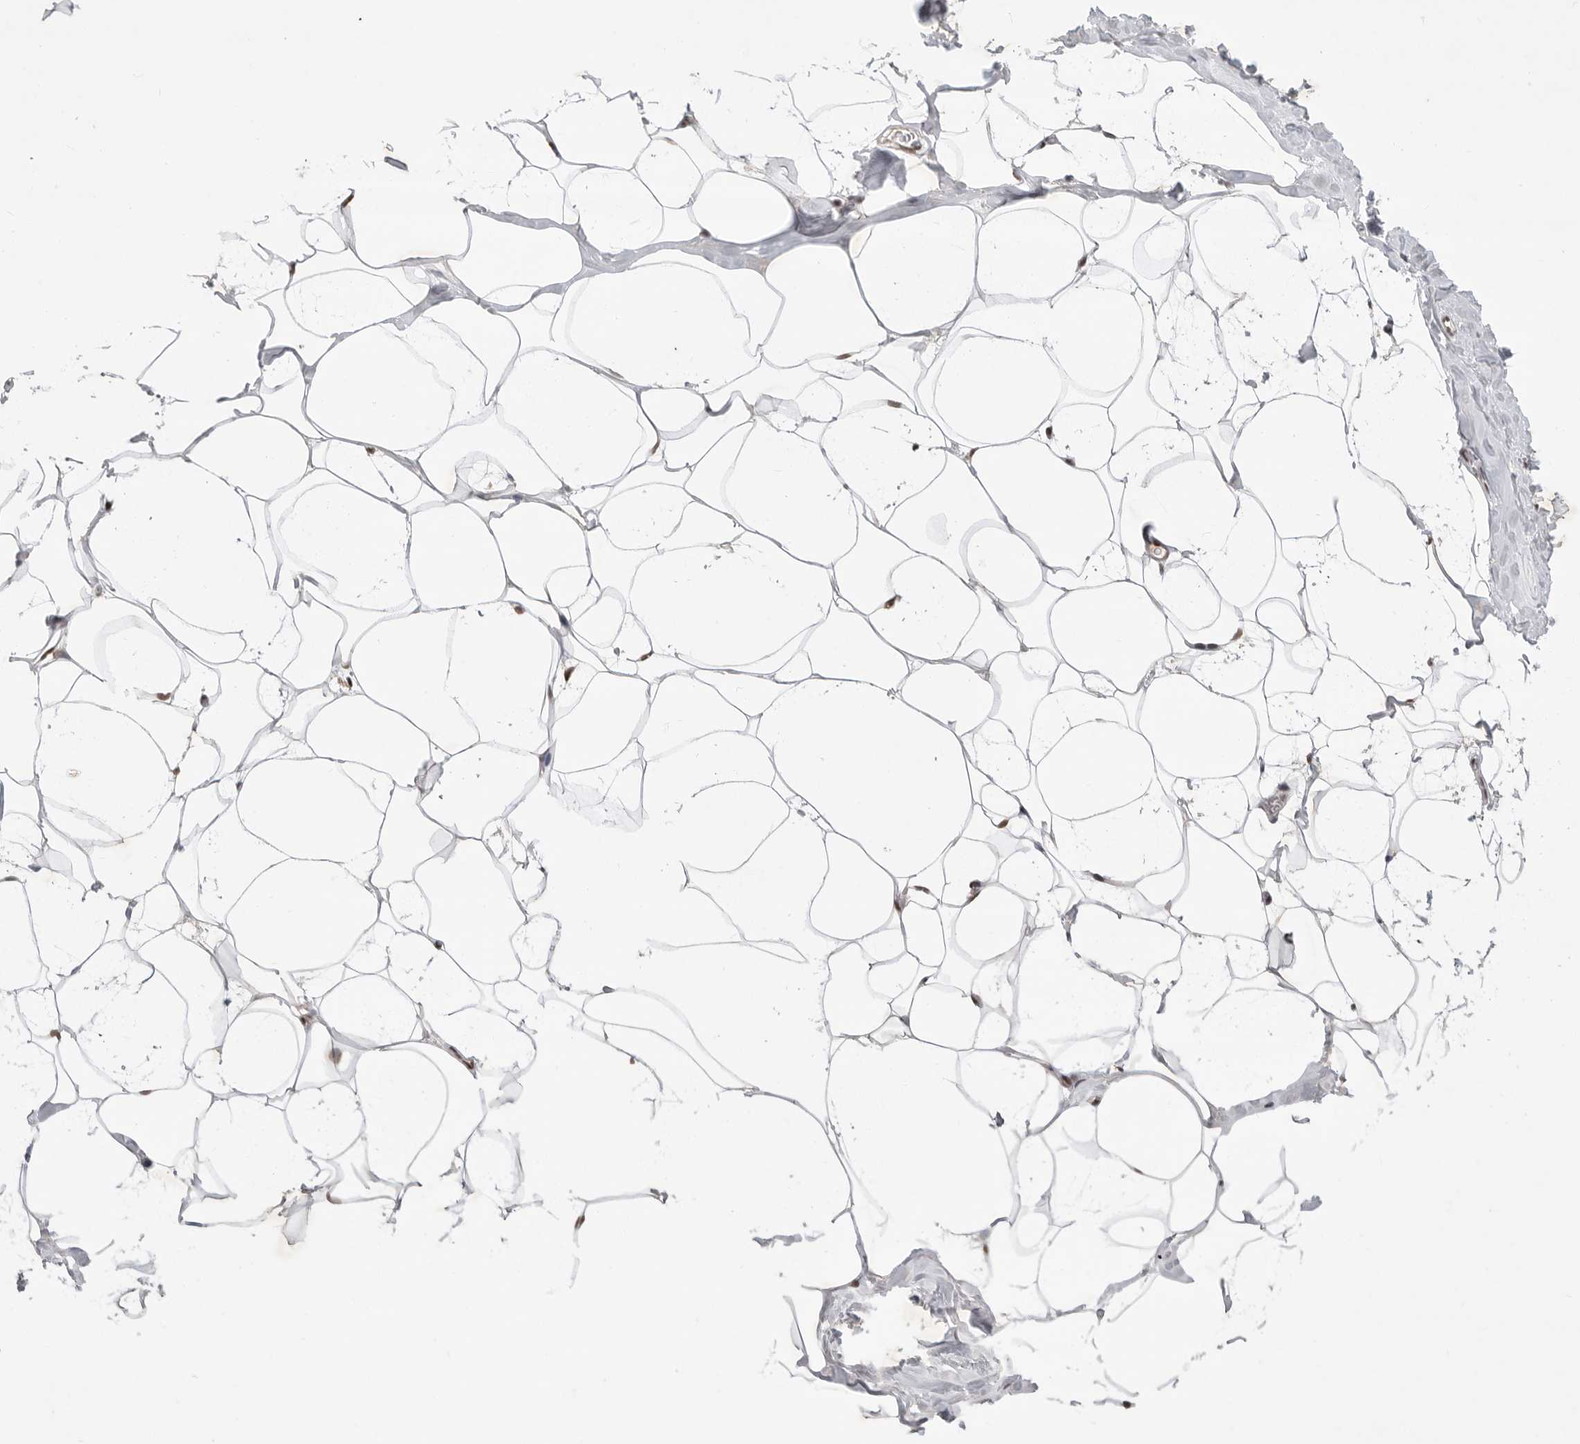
{"staining": {"intensity": "moderate", "quantity": "25%-75%", "location": "cytoplasmic/membranous,nuclear"}, "tissue": "adipose tissue", "cell_type": "Adipocytes", "image_type": "normal", "snomed": [{"axis": "morphology", "description": "Normal tissue, NOS"}, {"axis": "morphology", "description": "Fibrosis, NOS"}, {"axis": "topography", "description": "Breast"}, {"axis": "topography", "description": "Adipose tissue"}], "caption": "An immunohistochemistry (IHC) image of unremarkable tissue is shown. Protein staining in brown shows moderate cytoplasmic/membranous,nuclear positivity in adipose tissue within adipocytes.", "gene": "ZNF830", "patient": {"sex": "female", "age": 39}}